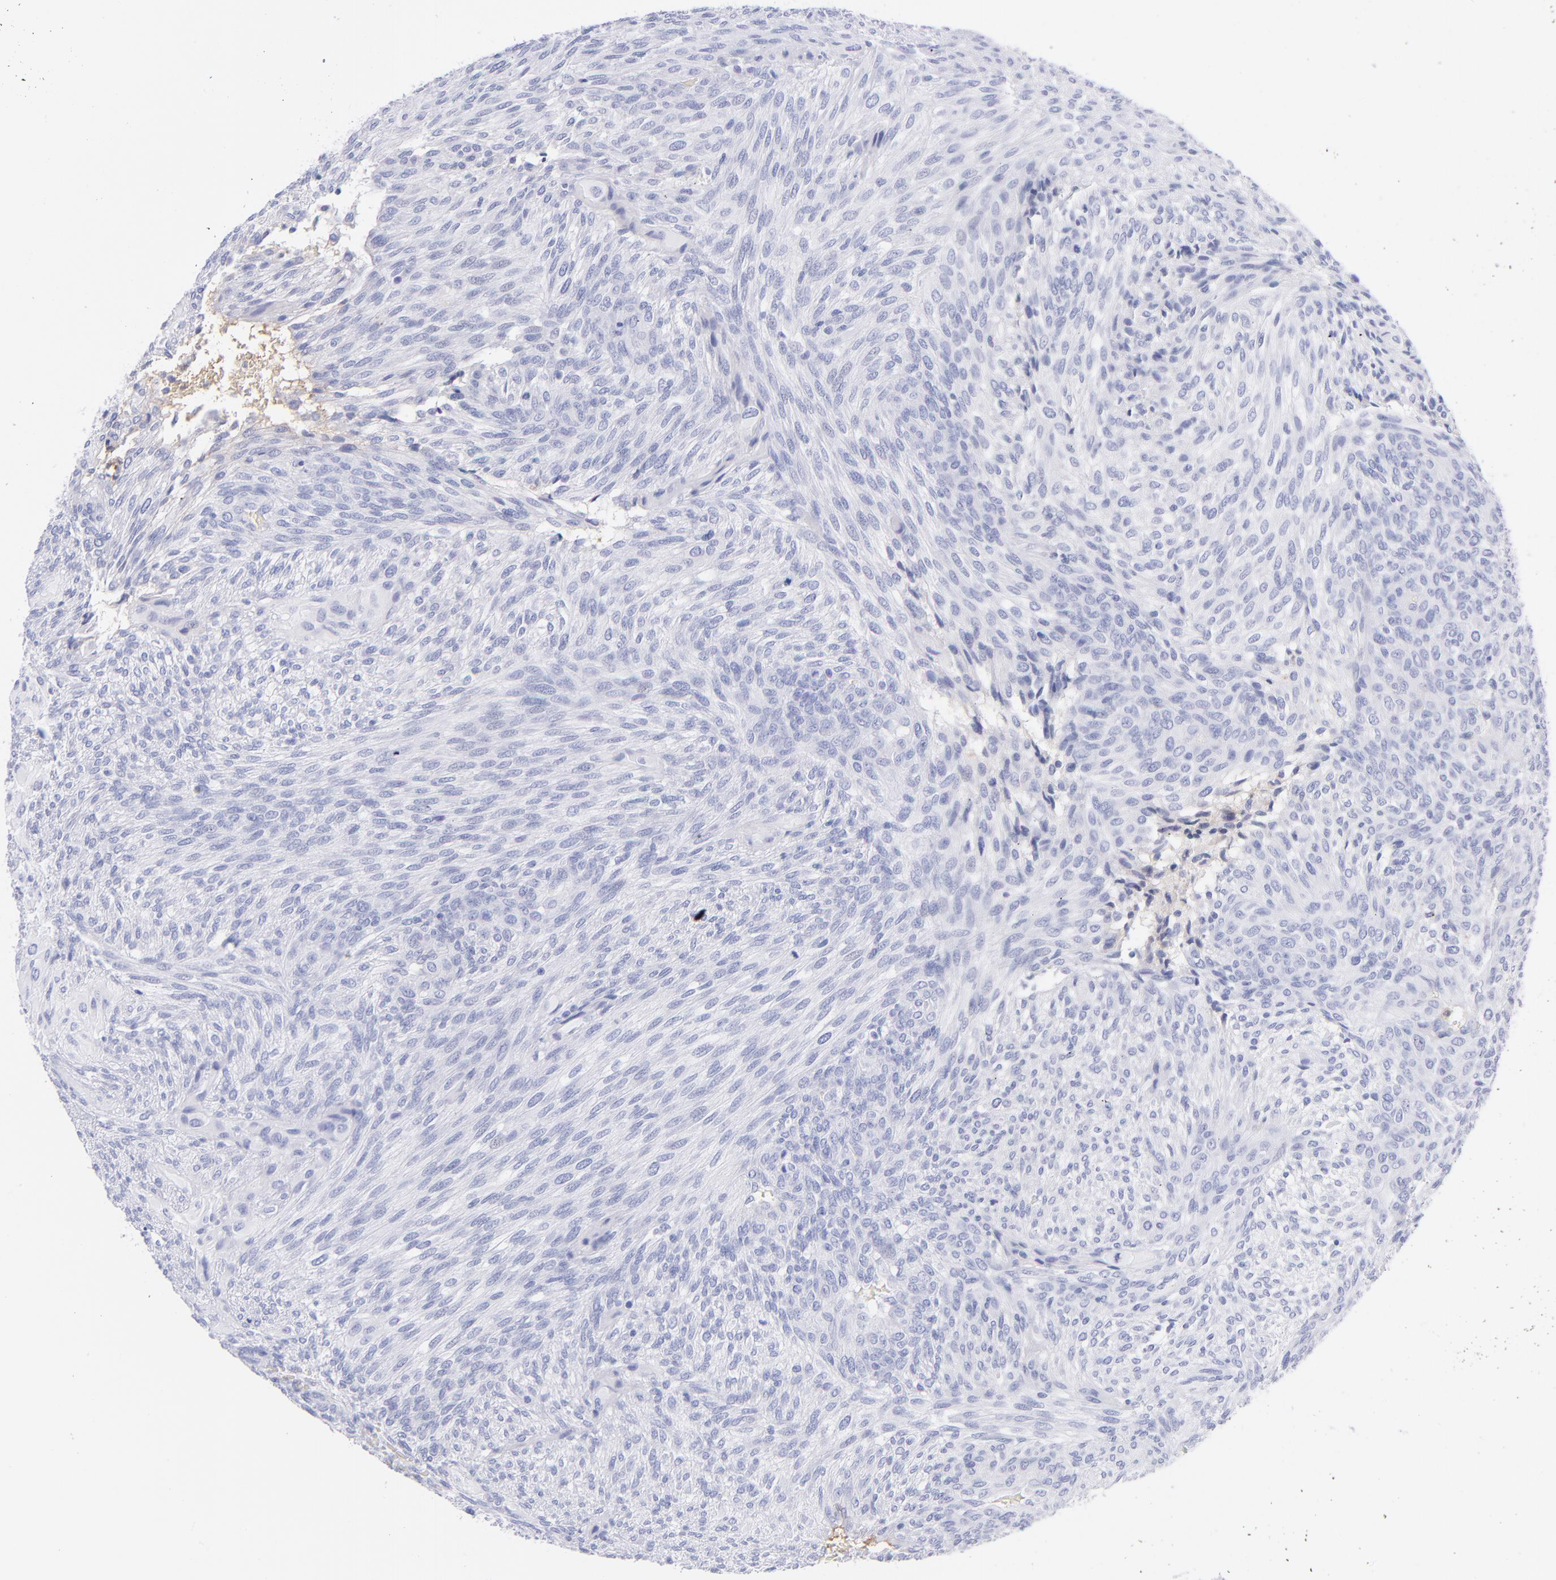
{"staining": {"intensity": "negative", "quantity": "none", "location": "none"}, "tissue": "glioma", "cell_type": "Tumor cells", "image_type": "cancer", "snomed": [{"axis": "morphology", "description": "Glioma, malignant, High grade"}, {"axis": "topography", "description": "Cerebral cortex"}], "caption": "Immunohistochemistry image of neoplastic tissue: human glioma stained with DAB exhibits no significant protein positivity in tumor cells. (Immunohistochemistry (ihc), brightfield microscopy, high magnification).", "gene": "HP", "patient": {"sex": "female", "age": 55}}